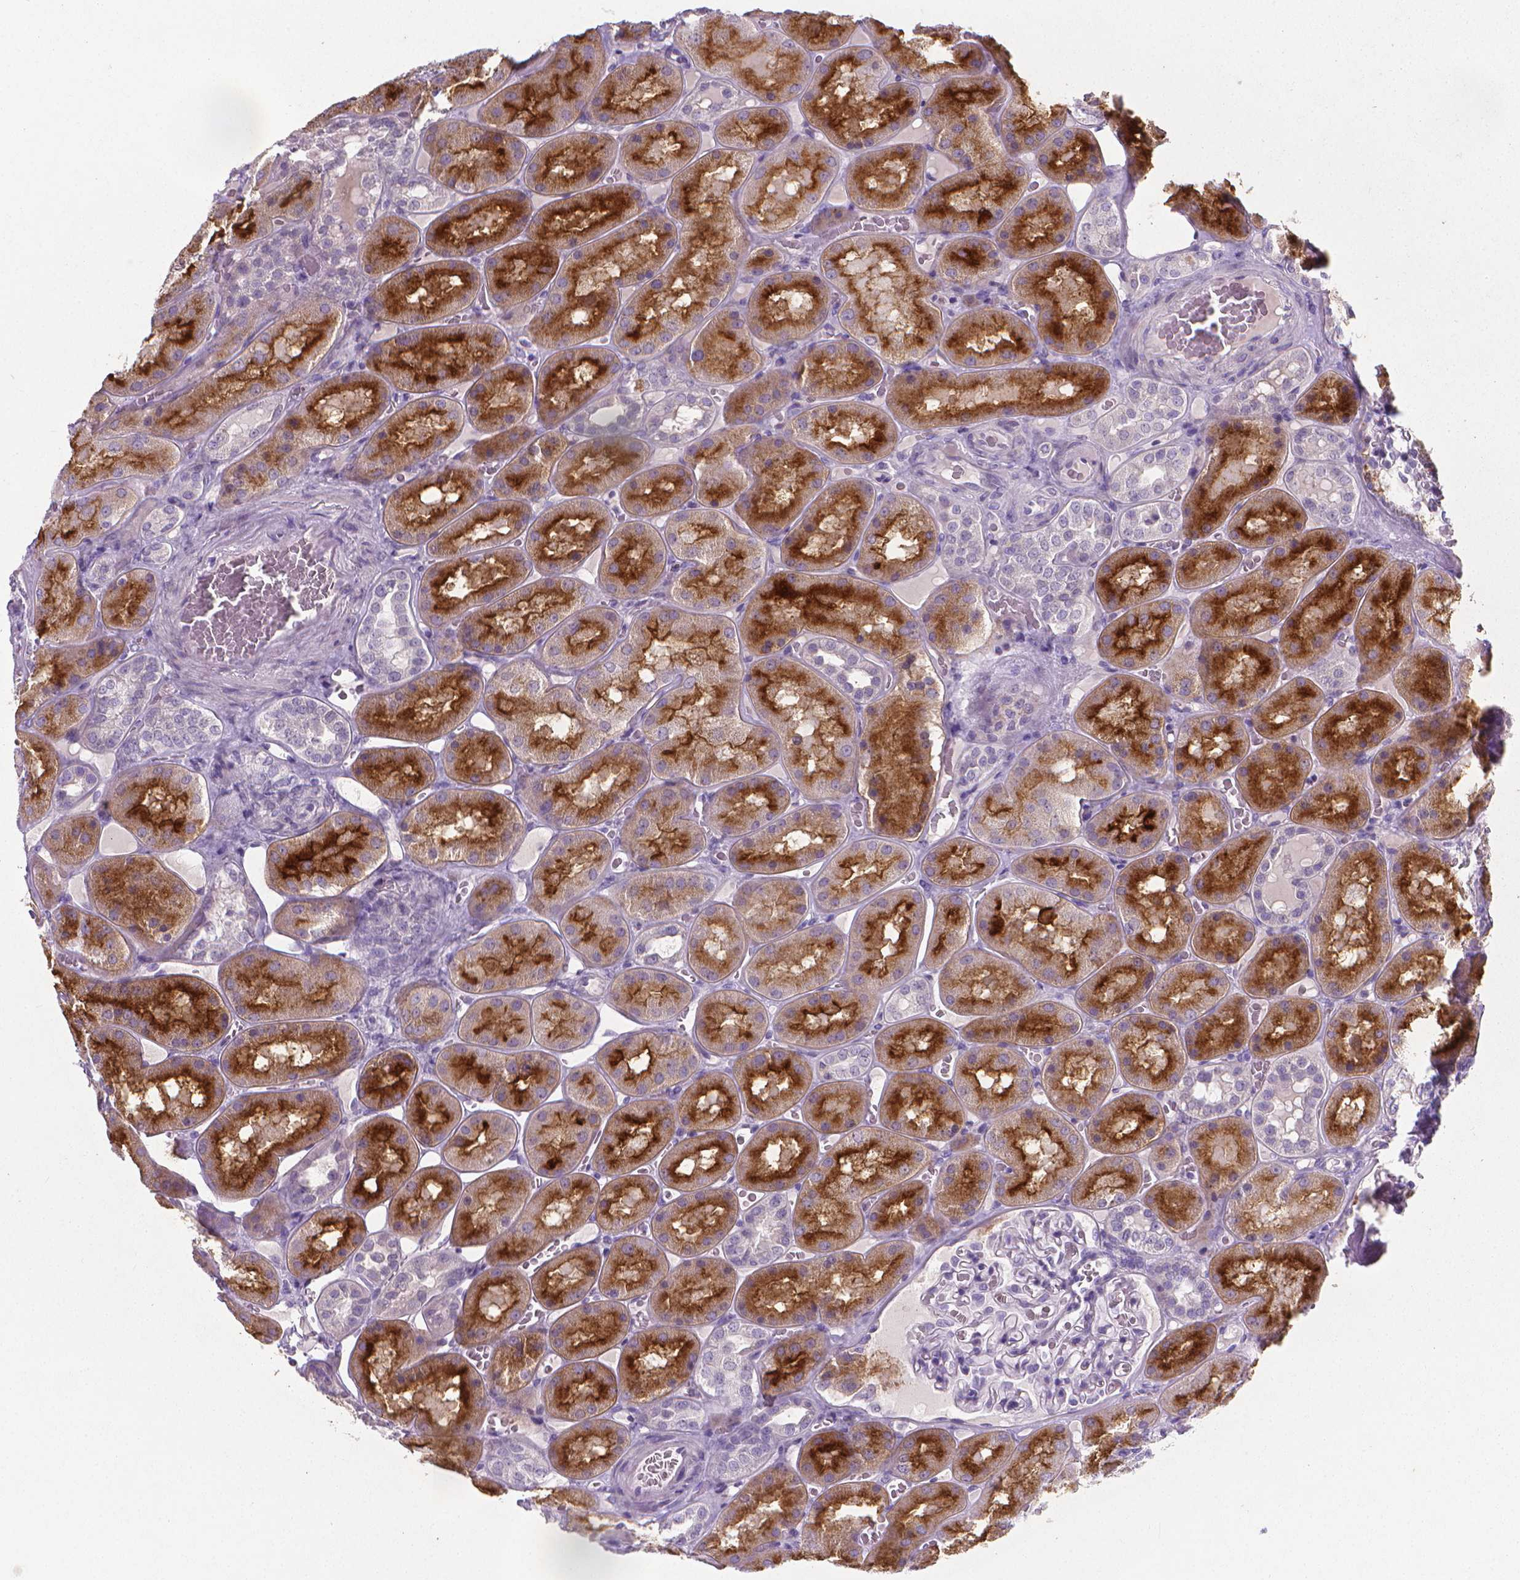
{"staining": {"intensity": "negative", "quantity": "none", "location": "none"}, "tissue": "kidney", "cell_type": "Cells in glomeruli", "image_type": "normal", "snomed": [{"axis": "morphology", "description": "Normal tissue, NOS"}, {"axis": "topography", "description": "Kidney"}], "caption": "A photomicrograph of kidney stained for a protein shows no brown staining in cells in glomeruli. (Immunohistochemistry (ihc), brightfield microscopy, high magnification).", "gene": "XPNPEP2", "patient": {"sex": "male", "age": 73}}